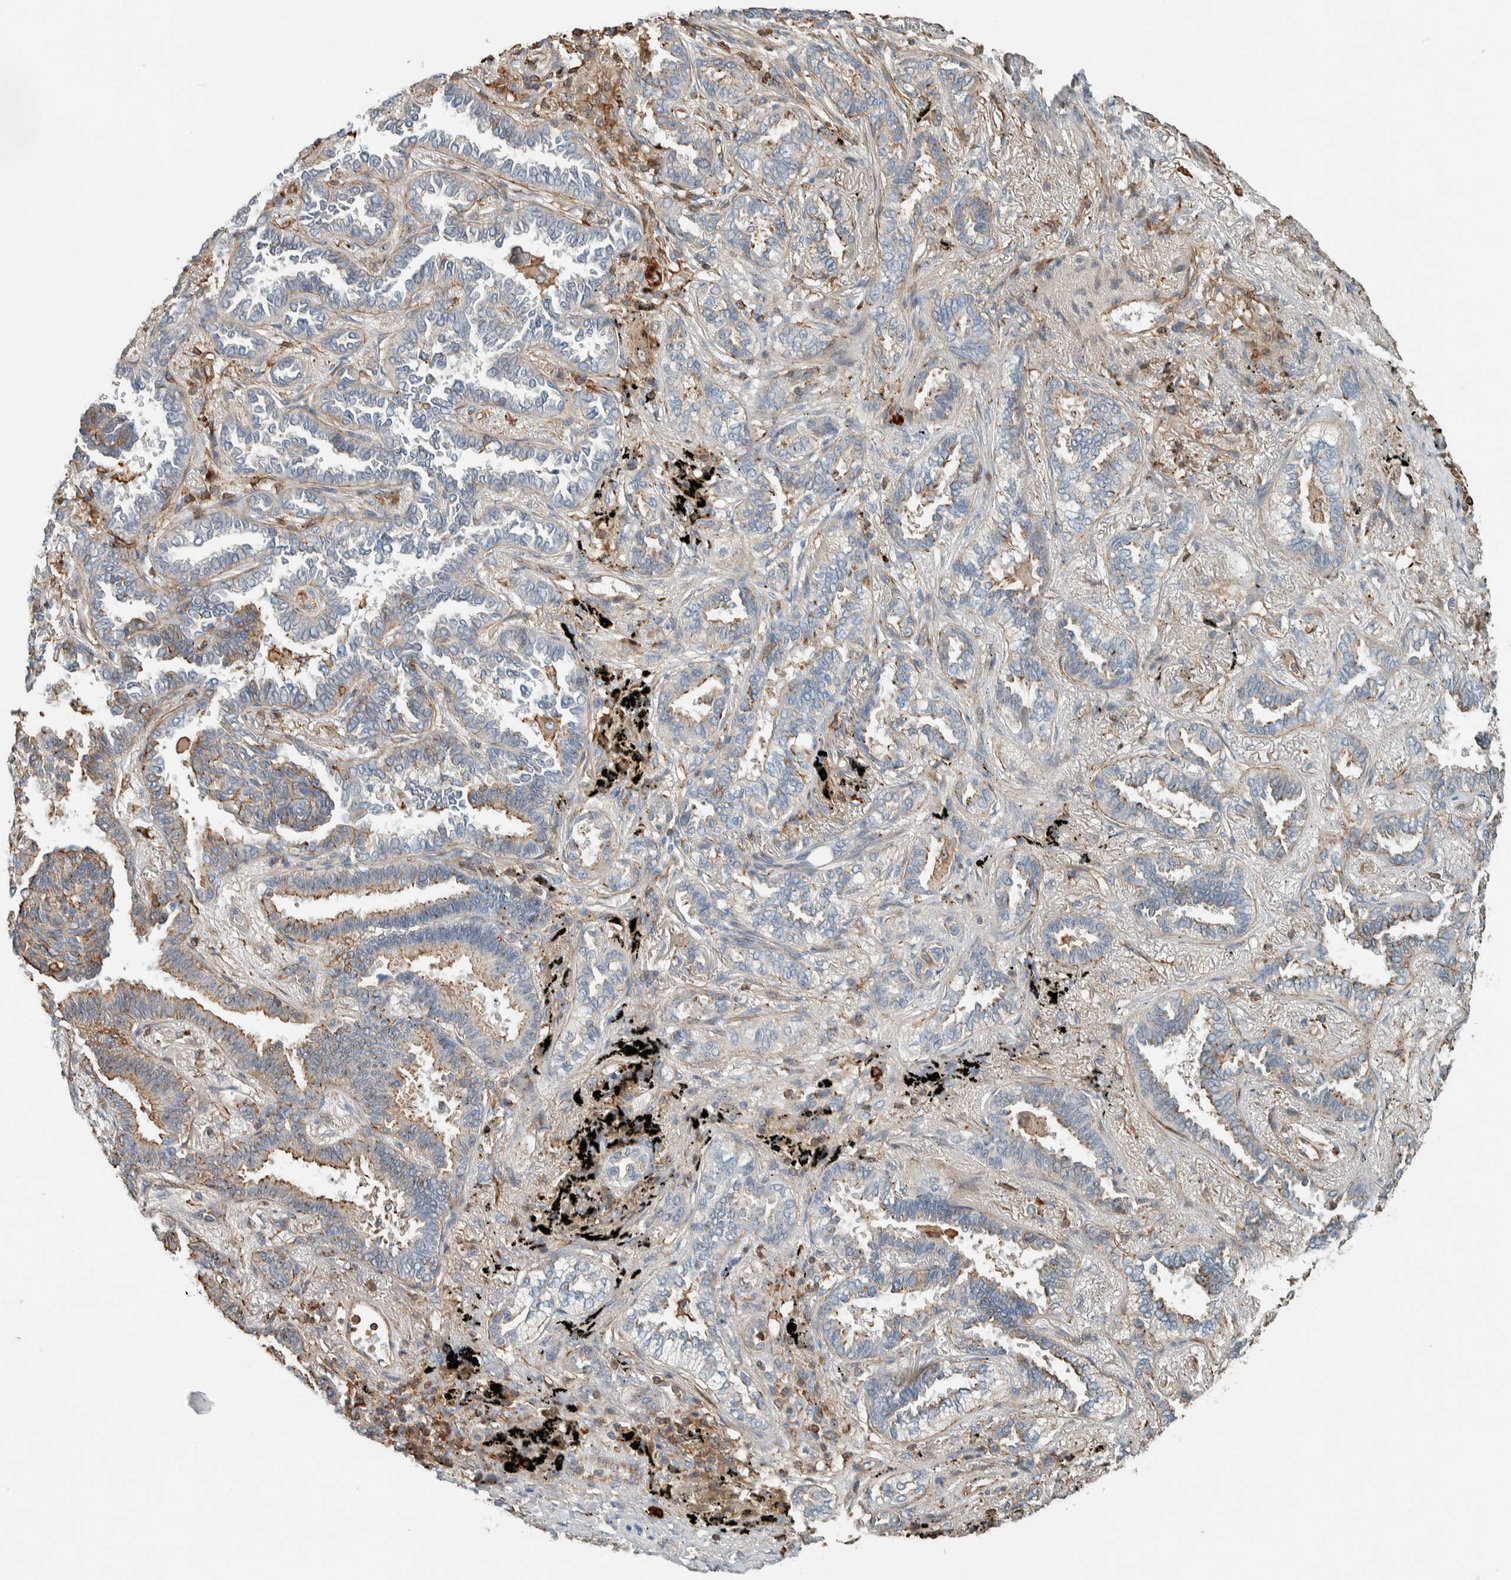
{"staining": {"intensity": "weak", "quantity": "<25%", "location": "cytoplasmic/membranous"}, "tissue": "lung cancer", "cell_type": "Tumor cells", "image_type": "cancer", "snomed": [{"axis": "morphology", "description": "Adenocarcinoma, NOS"}, {"axis": "topography", "description": "Lung"}], "caption": "This histopathology image is of lung adenocarcinoma stained with immunohistochemistry to label a protein in brown with the nuclei are counter-stained blue. There is no positivity in tumor cells. Nuclei are stained in blue.", "gene": "CTBP2", "patient": {"sex": "male", "age": 59}}